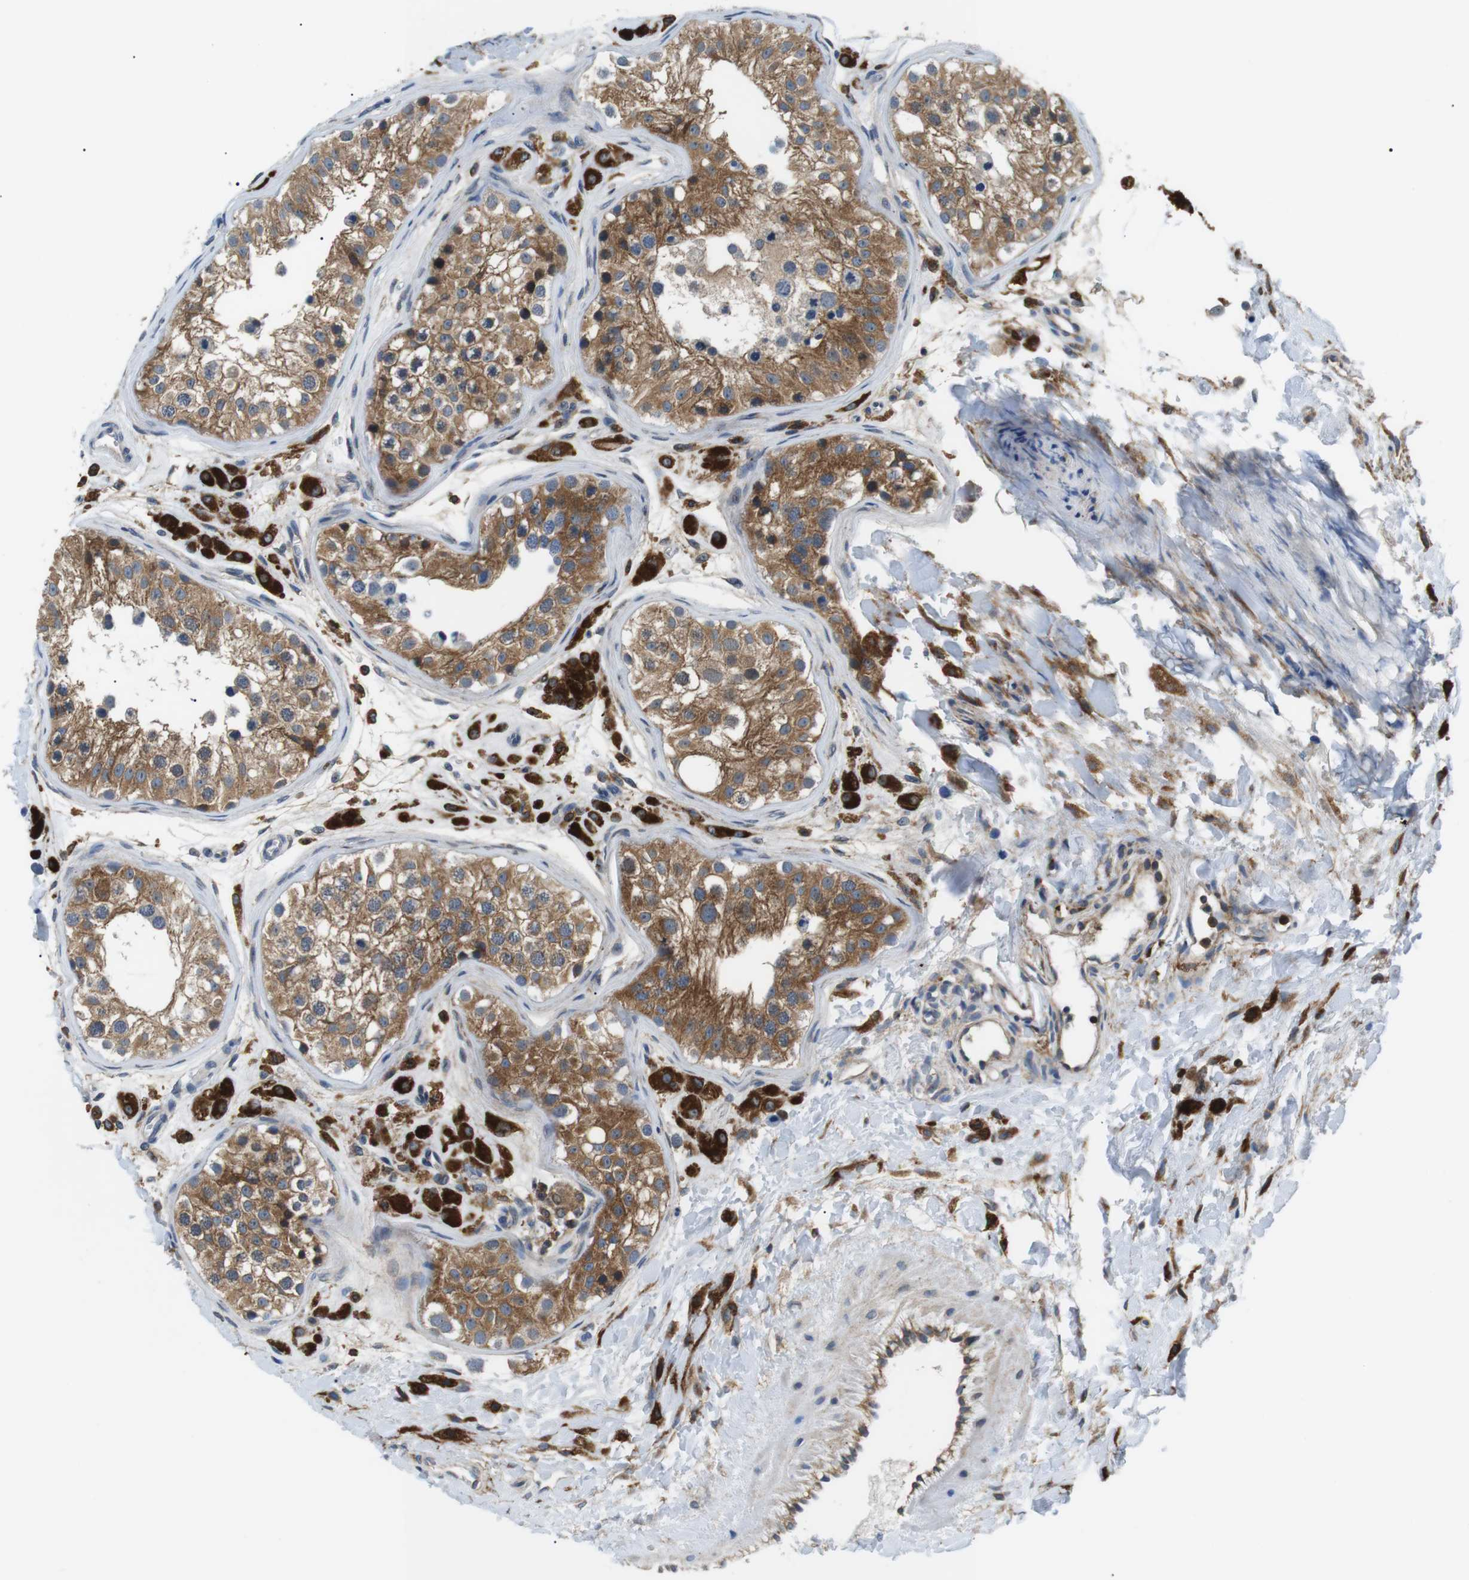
{"staining": {"intensity": "moderate", "quantity": ">75%", "location": "cytoplasmic/membranous"}, "tissue": "testis", "cell_type": "Cells in seminiferous ducts", "image_type": "normal", "snomed": [{"axis": "morphology", "description": "Normal tissue, NOS"}, {"axis": "morphology", "description": "Adenocarcinoma, metastatic, NOS"}, {"axis": "topography", "description": "Testis"}], "caption": "Immunohistochemical staining of unremarkable human testis demonstrates moderate cytoplasmic/membranous protein staining in approximately >75% of cells in seminiferous ducts.", "gene": "RAB9A", "patient": {"sex": "male", "age": 26}}